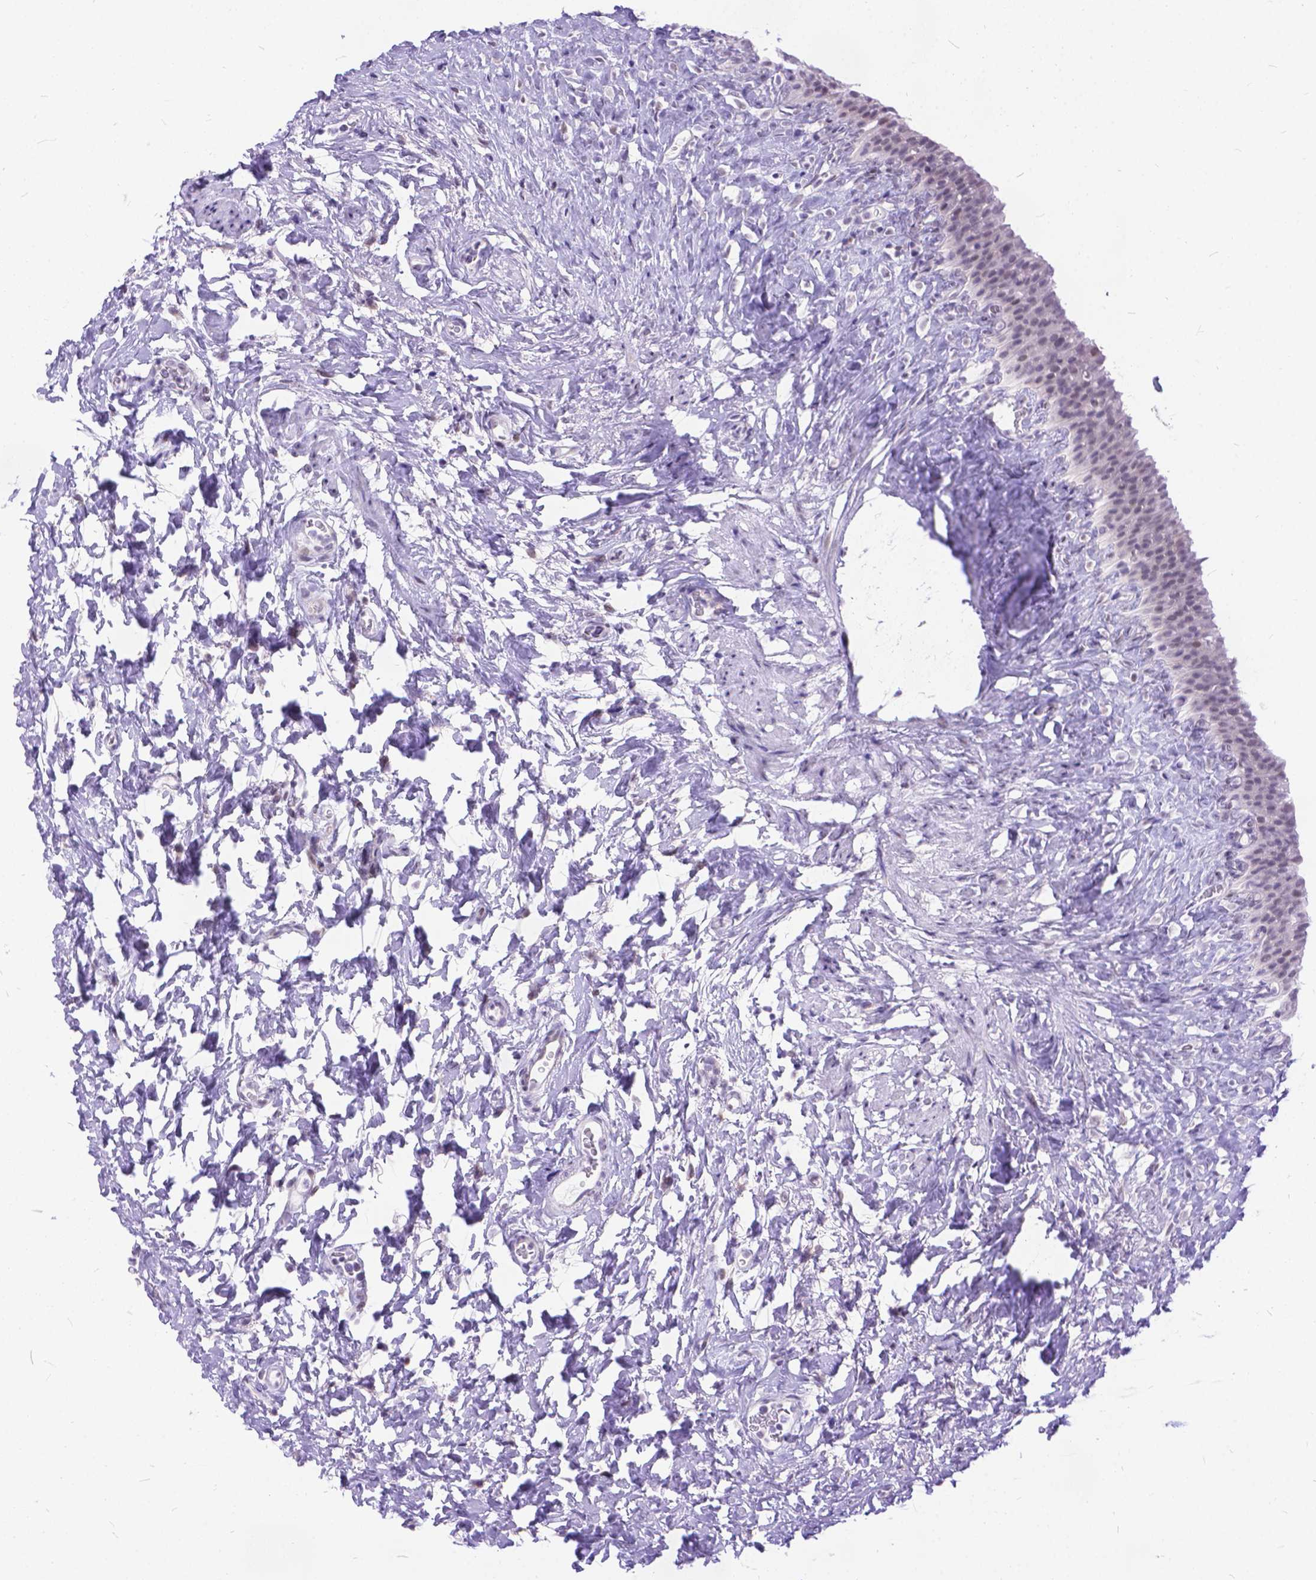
{"staining": {"intensity": "weak", "quantity": ">75%", "location": "cytoplasmic/membranous,nuclear"}, "tissue": "urinary bladder", "cell_type": "Urothelial cells", "image_type": "normal", "snomed": [{"axis": "morphology", "description": "Normal tissue, NOS"}, {"axis": "topography", "description": "Urinary bladder"}], "caption": "Immunohistochemical staining of unremarkable human urinary bladder shows weak cytoplasmic/membranous,nuclear protein staining in approximately >75% of urothelial cells. The staining is performed using DAB brown chromogen to label protein expression. The nuclei are counter-stained blue using hematoxylin.", "gene": "FAM124B", "patient": {"sex": "male", "age": 76}}